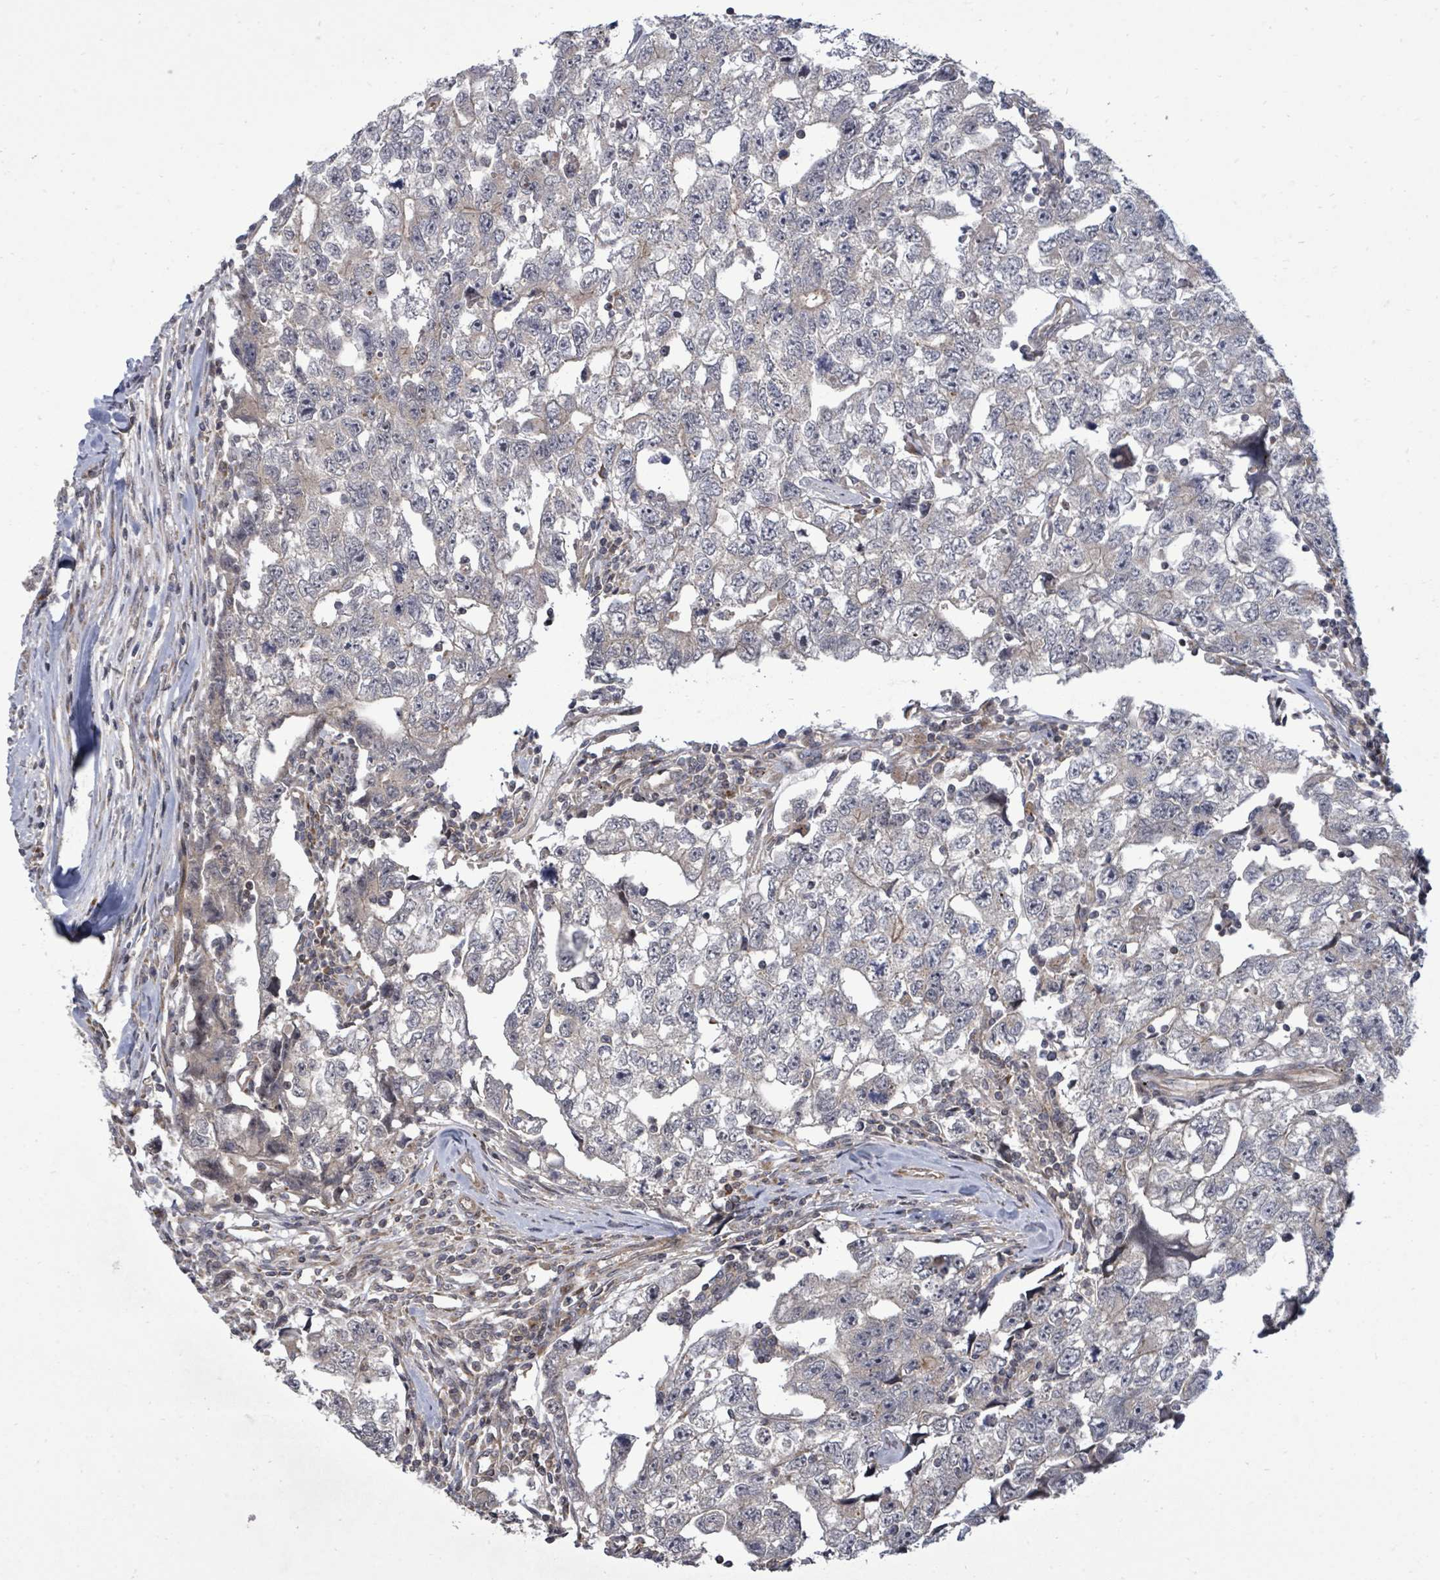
{"staining": {"intensity": "negative", "quantity": "none", "location": "none"}, "tissue": "testis cancer", "cell_type": "Tumor cells", "image_type": "cancer", "snomed": [{"axis": "morphology", "description": "Carcinoma, Embryonal, NOS"}, {"axis": "topography", "description": "Testis"}], "caption": "A micrograph of human testis cancer (embryonal carcinoma) is negative for staining in tumor cells.", "gene": "KRTAP27-1", "patient": {"sex": "male", "age": 22}}